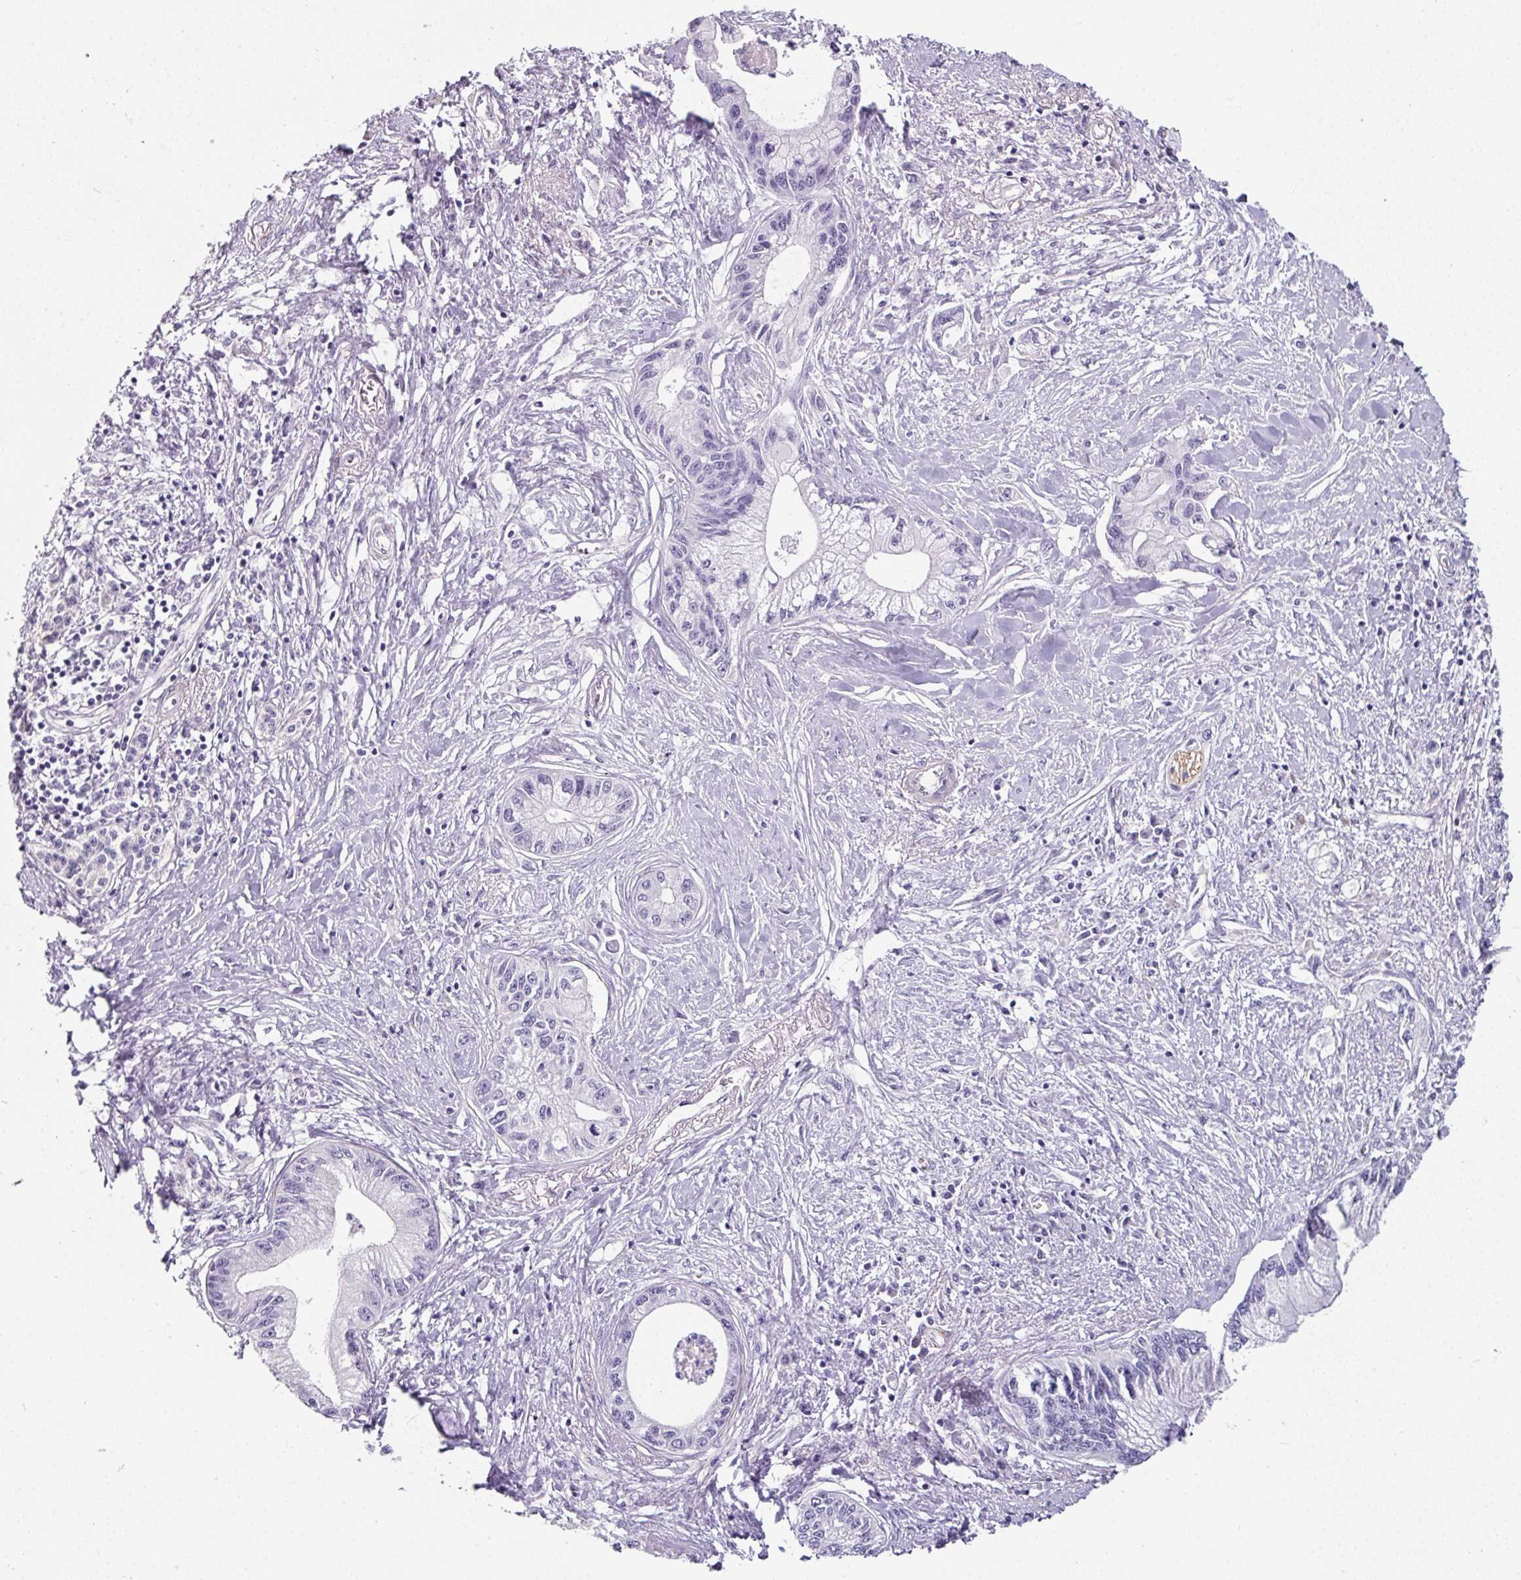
{"staining": {"intensity": "negative", "quantity": "none", "location": "none"}, "tissue": "pancreatic cancer", "cell_type": "Tumor cells", "image_type": "cancer", "snomed": [{"axis": "morphology", "description": "Adenocarcinoma, NOS"}, {"axis": "topography", "description": "Pancreas"}], "caption": "Human adenocarcinoma (pancreatic) stained for a protein using immunohistochemistry displays no staining in tumor cells.", "gene": "EYA3", "patient": {"sex": "male", "age": 61}}